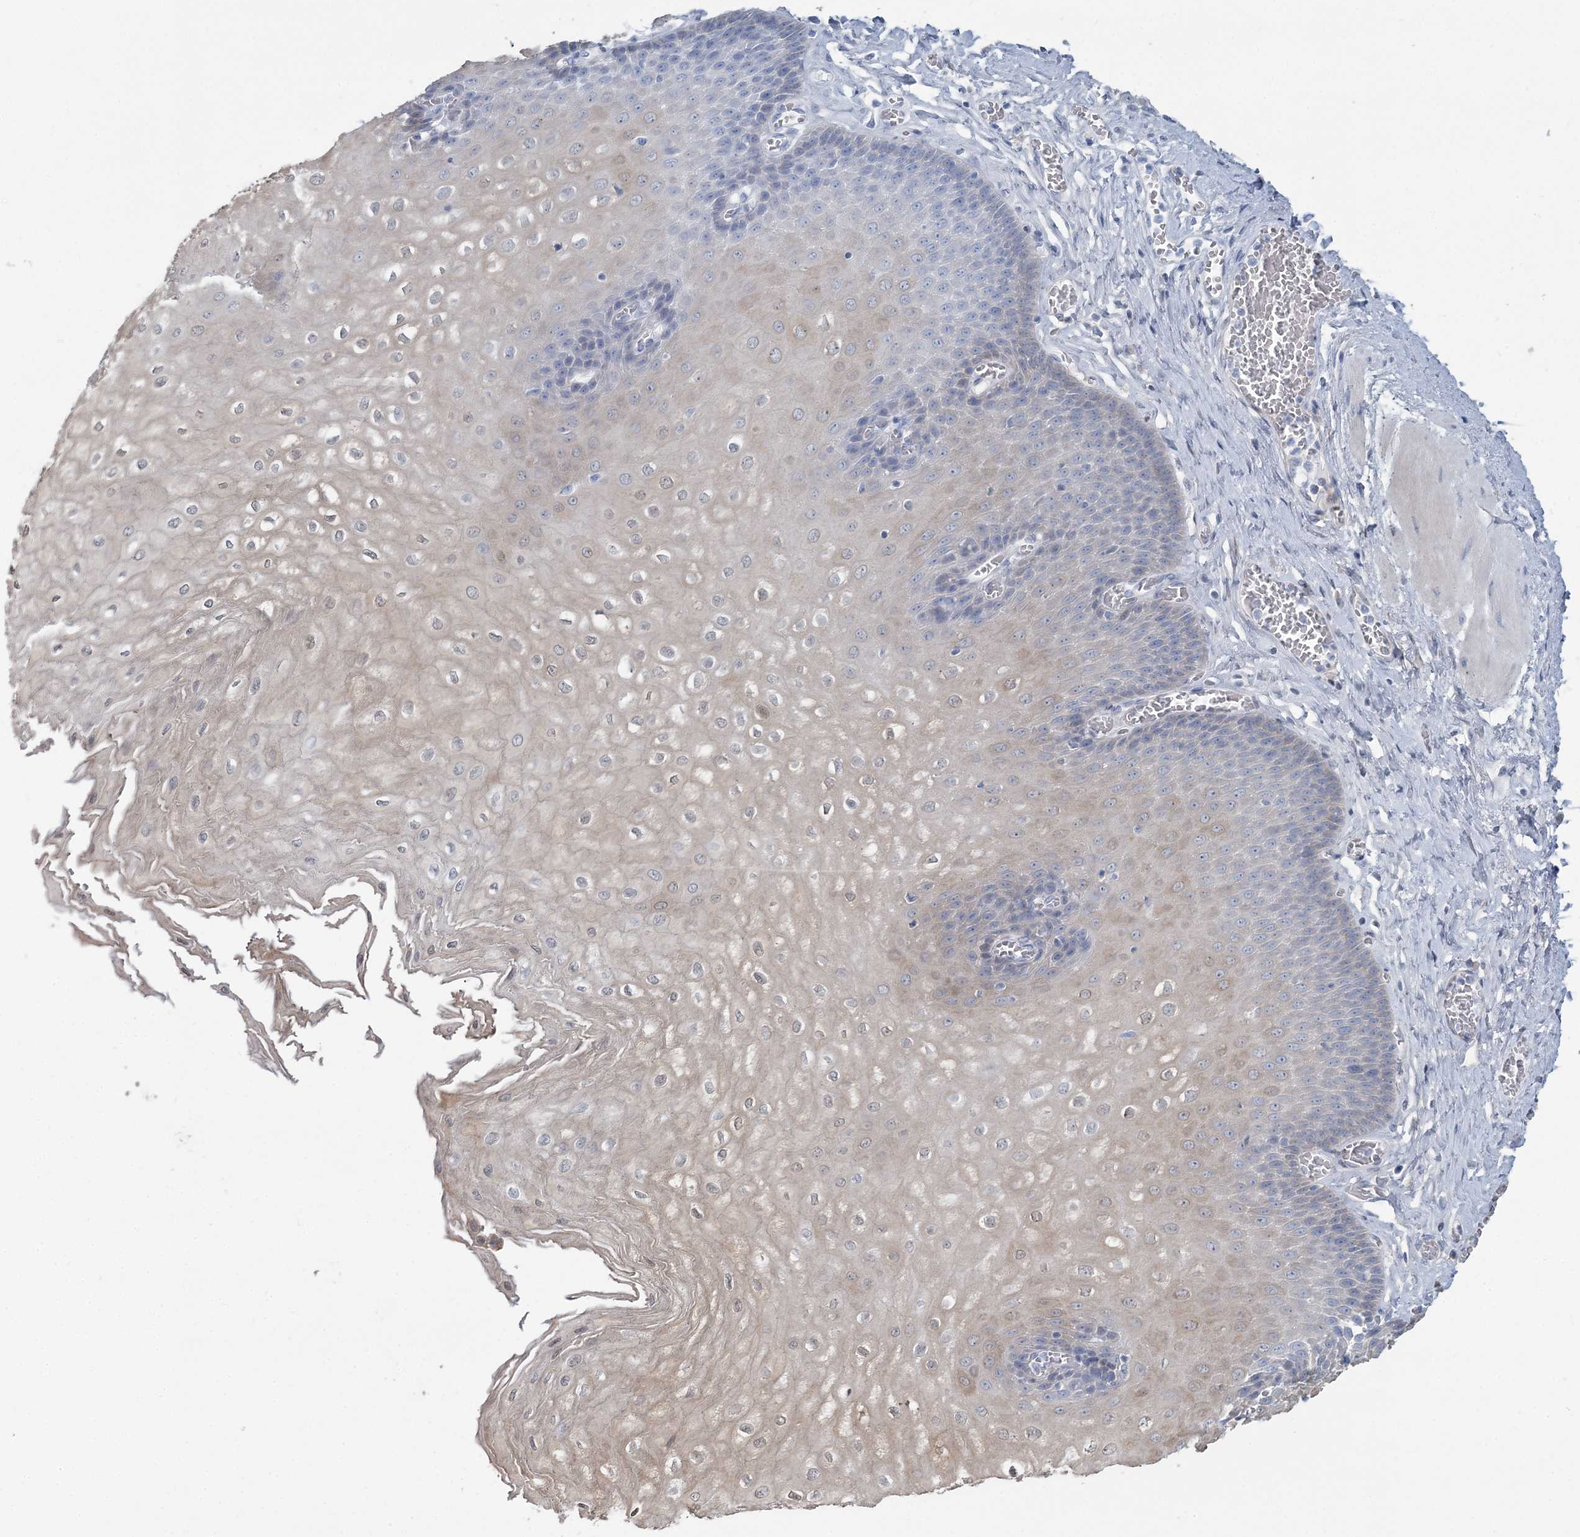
{"staining": {"intensity": "weak", "quantity": "25%-75%", "location": "cytoplasmic/membranous"}, "tissue": "esophagus", "cell_type": "Squamous epithelial cells", "image_type": "normal", "snomed": [{"axis": "morphology", "description": "Normal tissue, NOS"}, {"axis": "topography", "description": "Esophagus"}], "caption": "This is a histology image of immunohistochemistry staining of benign esophagus, which shows weak positivity in the cytoplasmic/membranous of squamous epithelial cells.", "gene": "CMBL", "patient": {"sex": "male", "age": 60}}